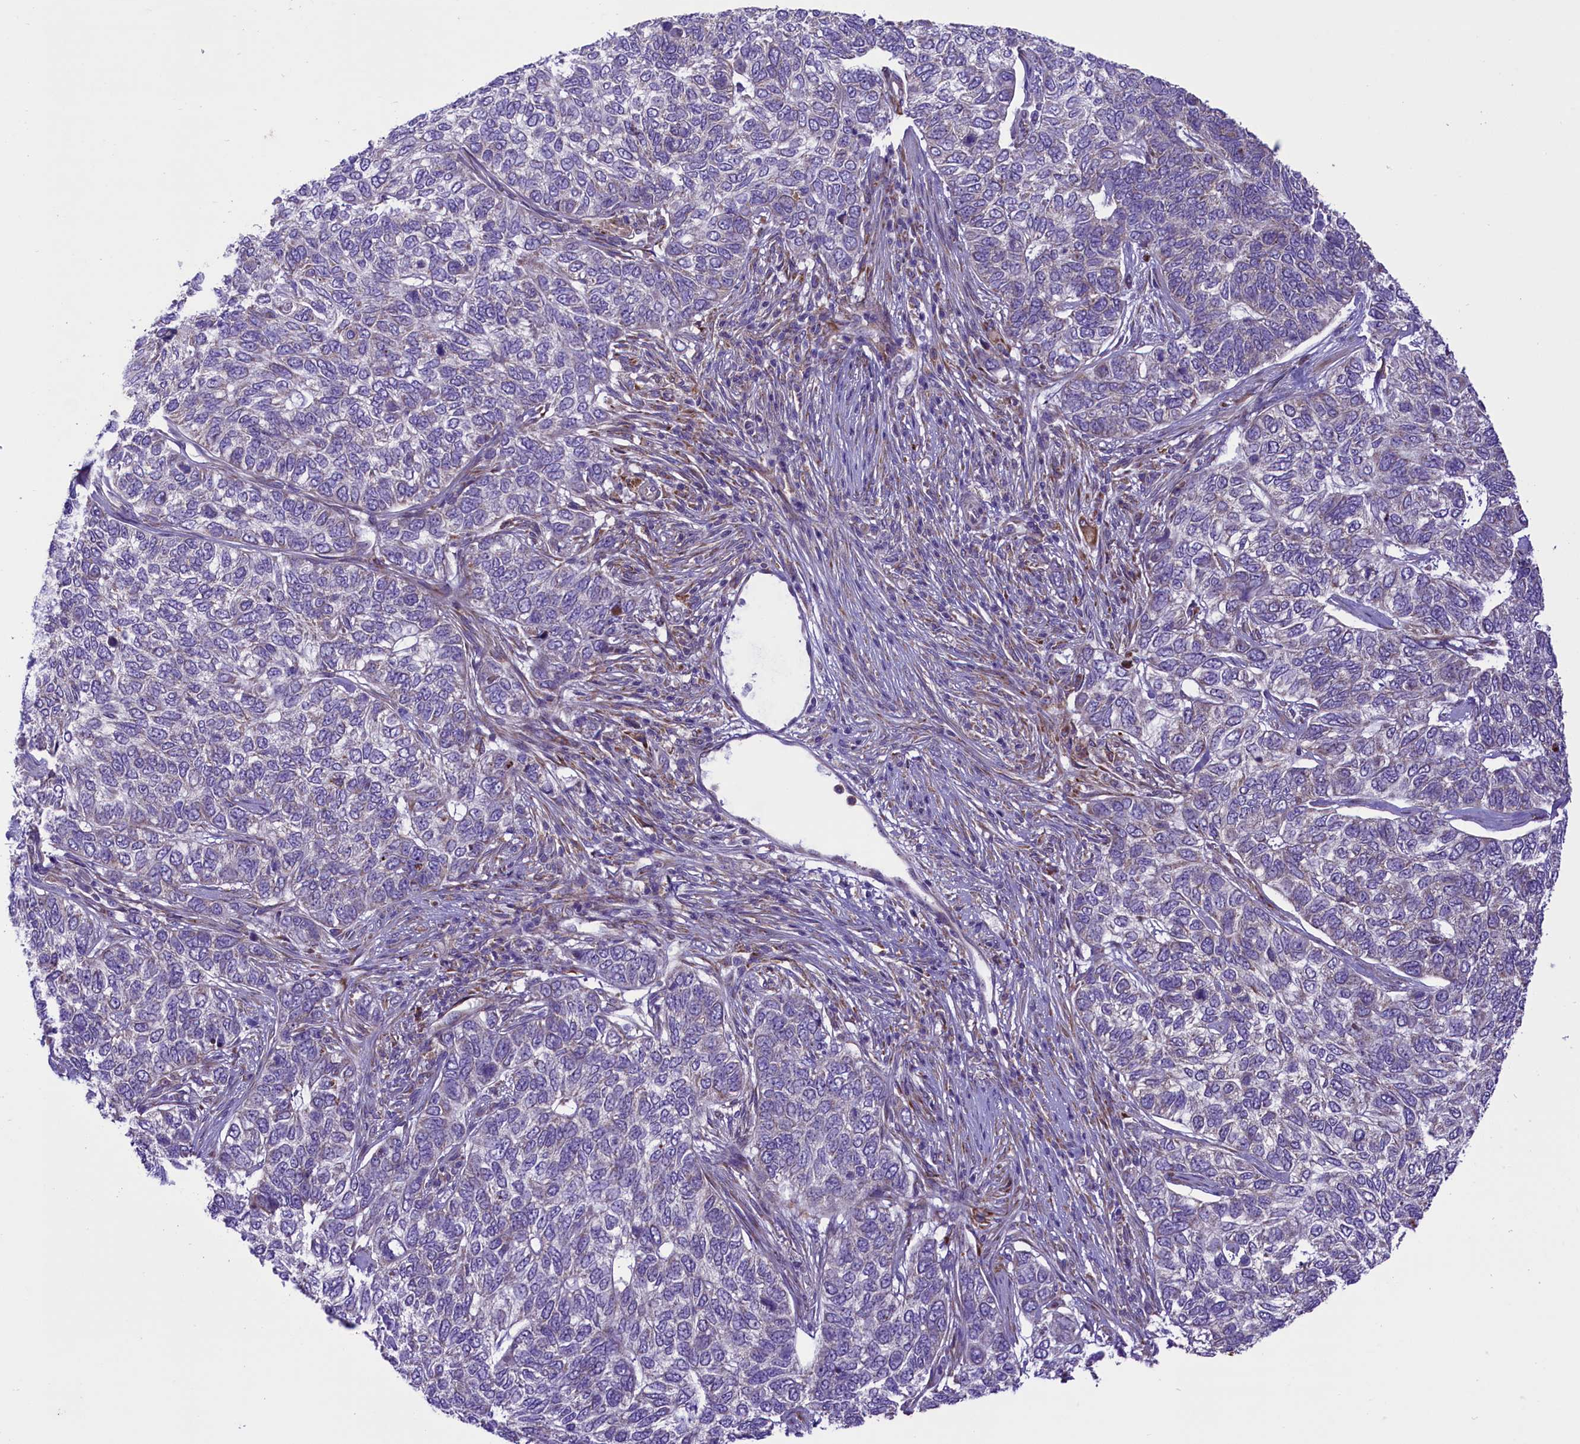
{"staining": {"intensity": "negative", "quantity": "none", "location": "none"}, "tissue": "skin cancer", "cell_type": "Tumor cells", "image_type": "cancer", "snomed": [{"axis": "morphology", "description": "Basal cell carcinoma"}, {"axis": "topography", "description": "Skin"}], "caption": "Immunohistochemistry of basal cell carcinoma (skin) exhibits no expression in tumor cells. Nuclei are stained in blue.", "gene": "PTPRU", "patient": {"sex": "female", "age": 65}}